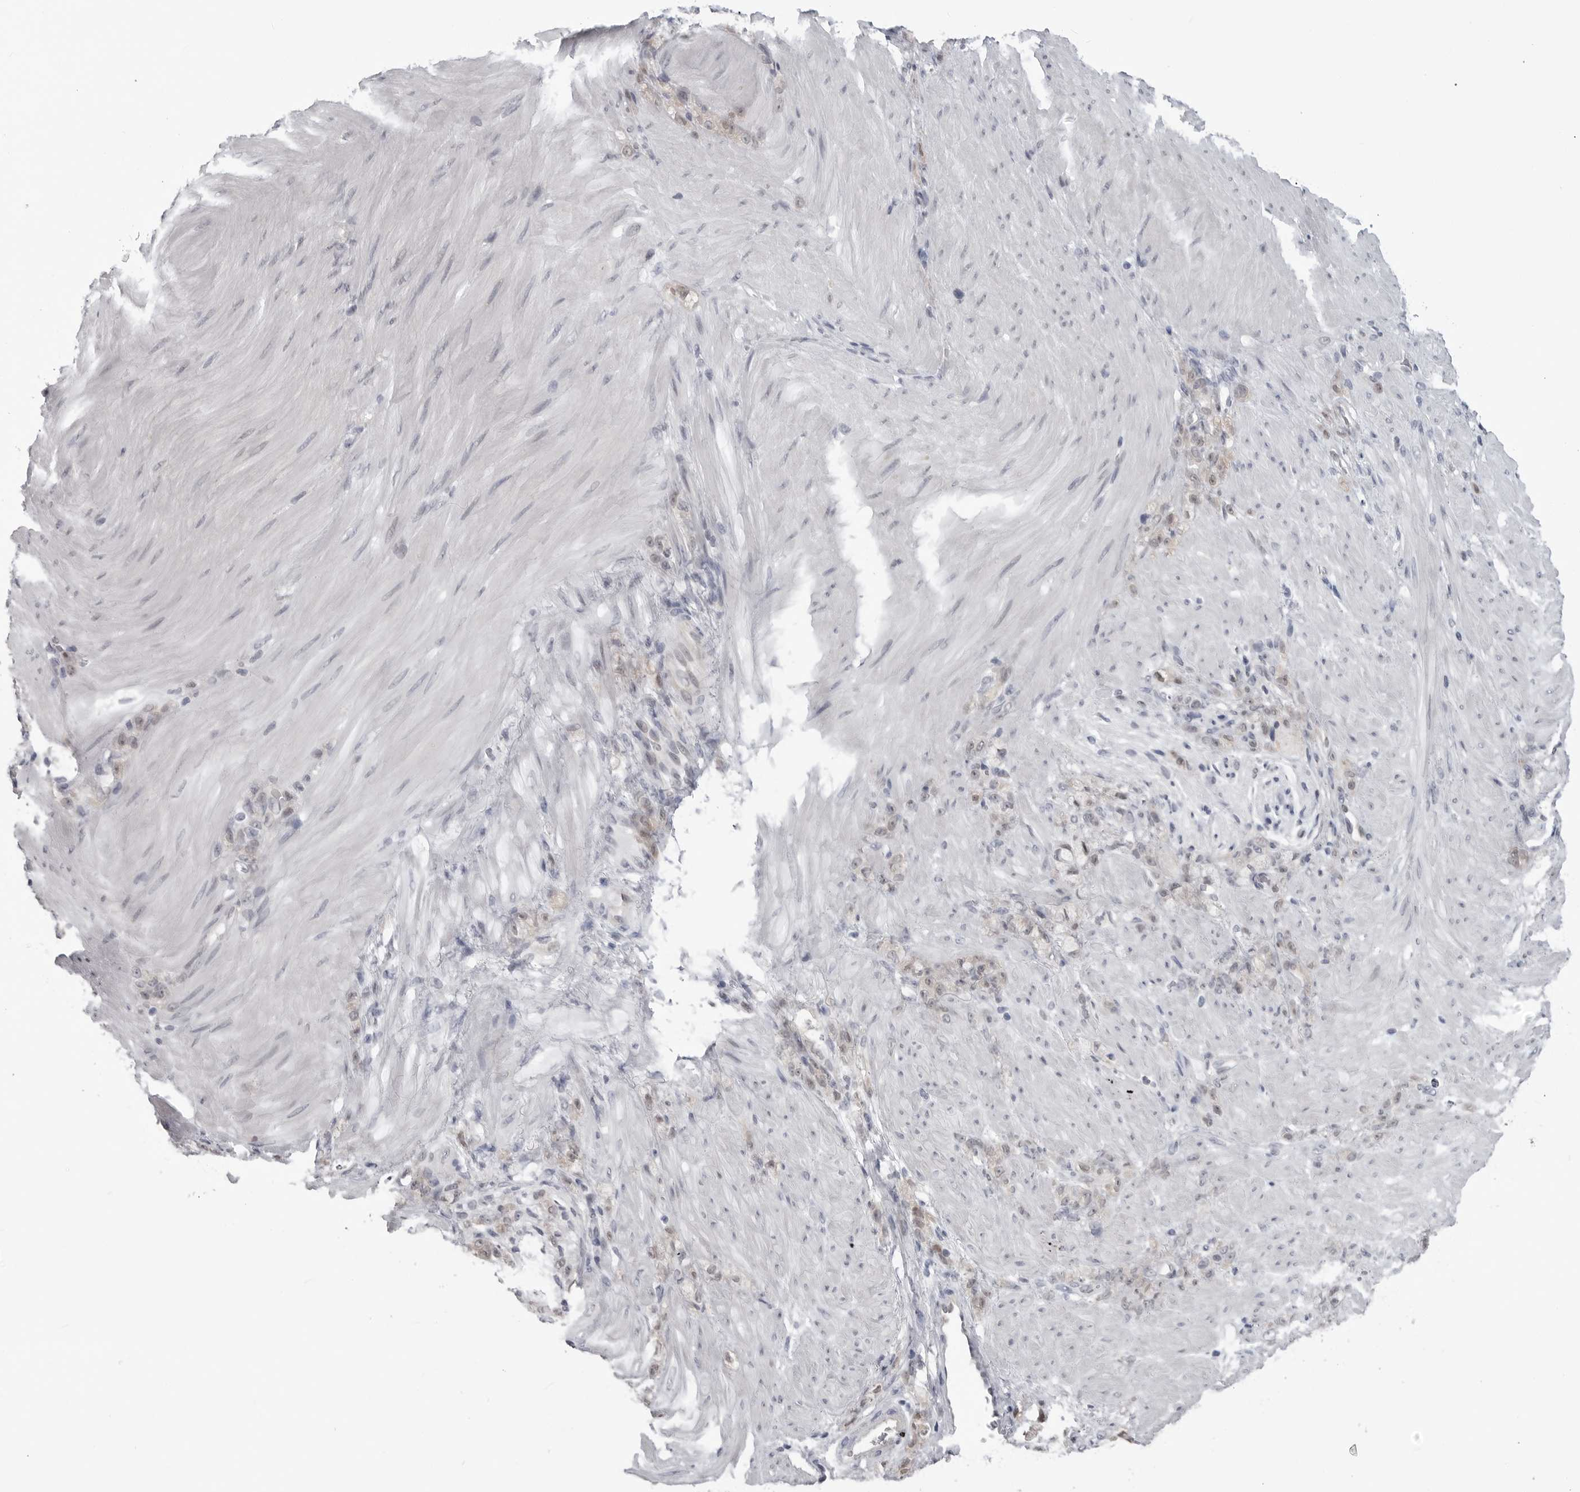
{"staining": {"intensity": "weak", "quantity": "<25%", "location": "nuclear"}, "tissue": "stomach cancer", "cell_type": "Tumor cells", "image_type": "cancer", "snomed": [{"axis": "morphology", "description": "Normal tissue, NOS"}, {"axis": "morphology", "description": "Adenocarcinoma, NOS"}, {"axis": "topography", "description": "Stomach"}], "caption": "IHC of stomach cancer (adenocarcinoma) exhibits no staining in tumor cells.", "gene": "PNPO", "patient": {"sex": "male", "age": 82}}